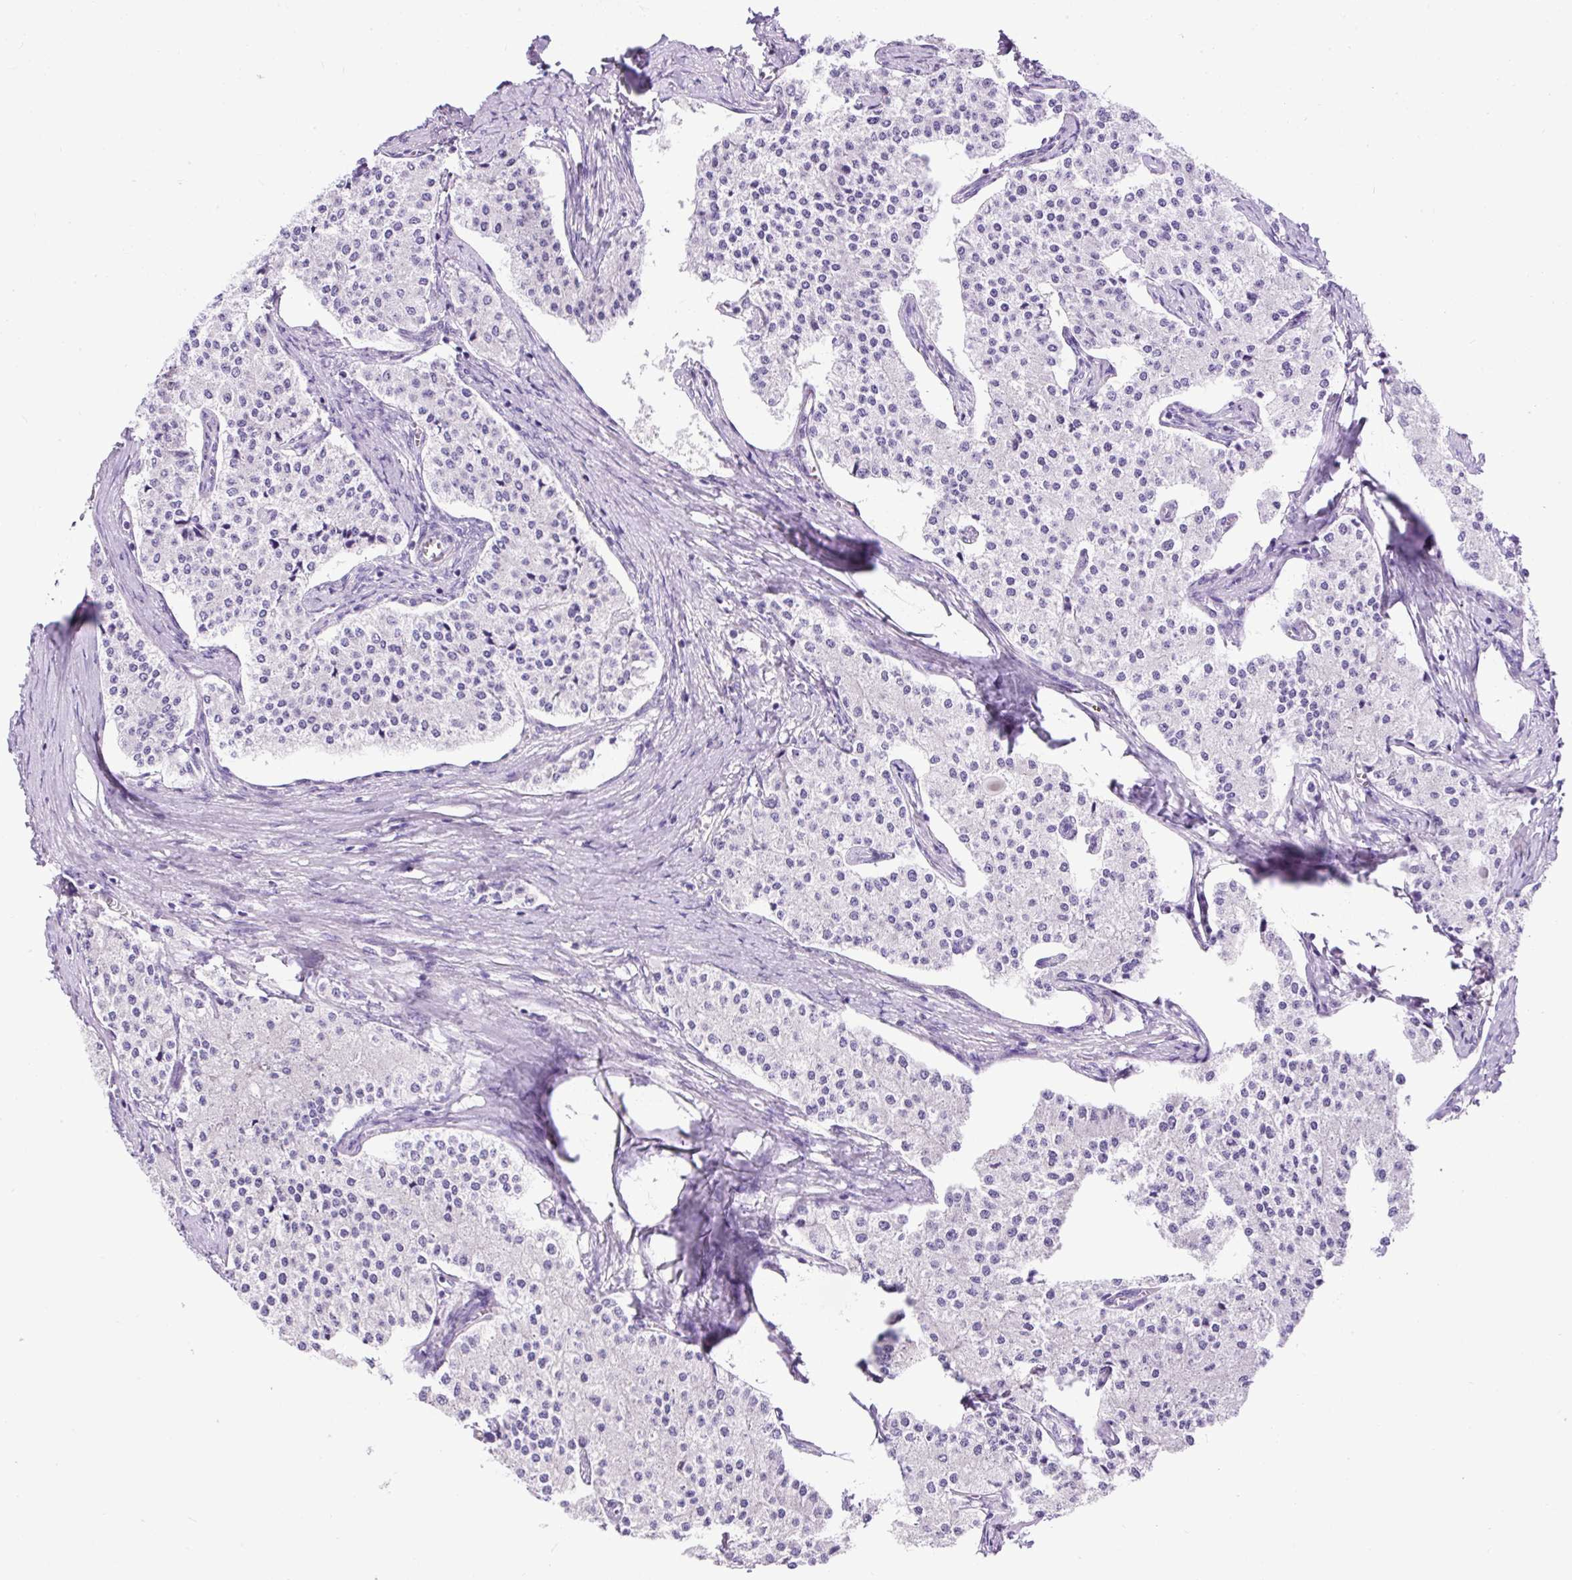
{"staining": {"intensity": "negative", "quantity": "none", "location": "none"}, "tissue": "carcinoid", "cell_type": "Tumor cells", "image_type": "cancer", "snomed": [{"axis": "morphology", "description": "Carcinoid, malignant, NOS"}, {"axis": "topography", "description": "Colon"}], "caption": "Carcinoid (malignant) stained for a protein using immunohistochemistry reveals no staining tumor cells.", "gene": "PDIA2", "patient": {"sex": "female", "age": 52}}